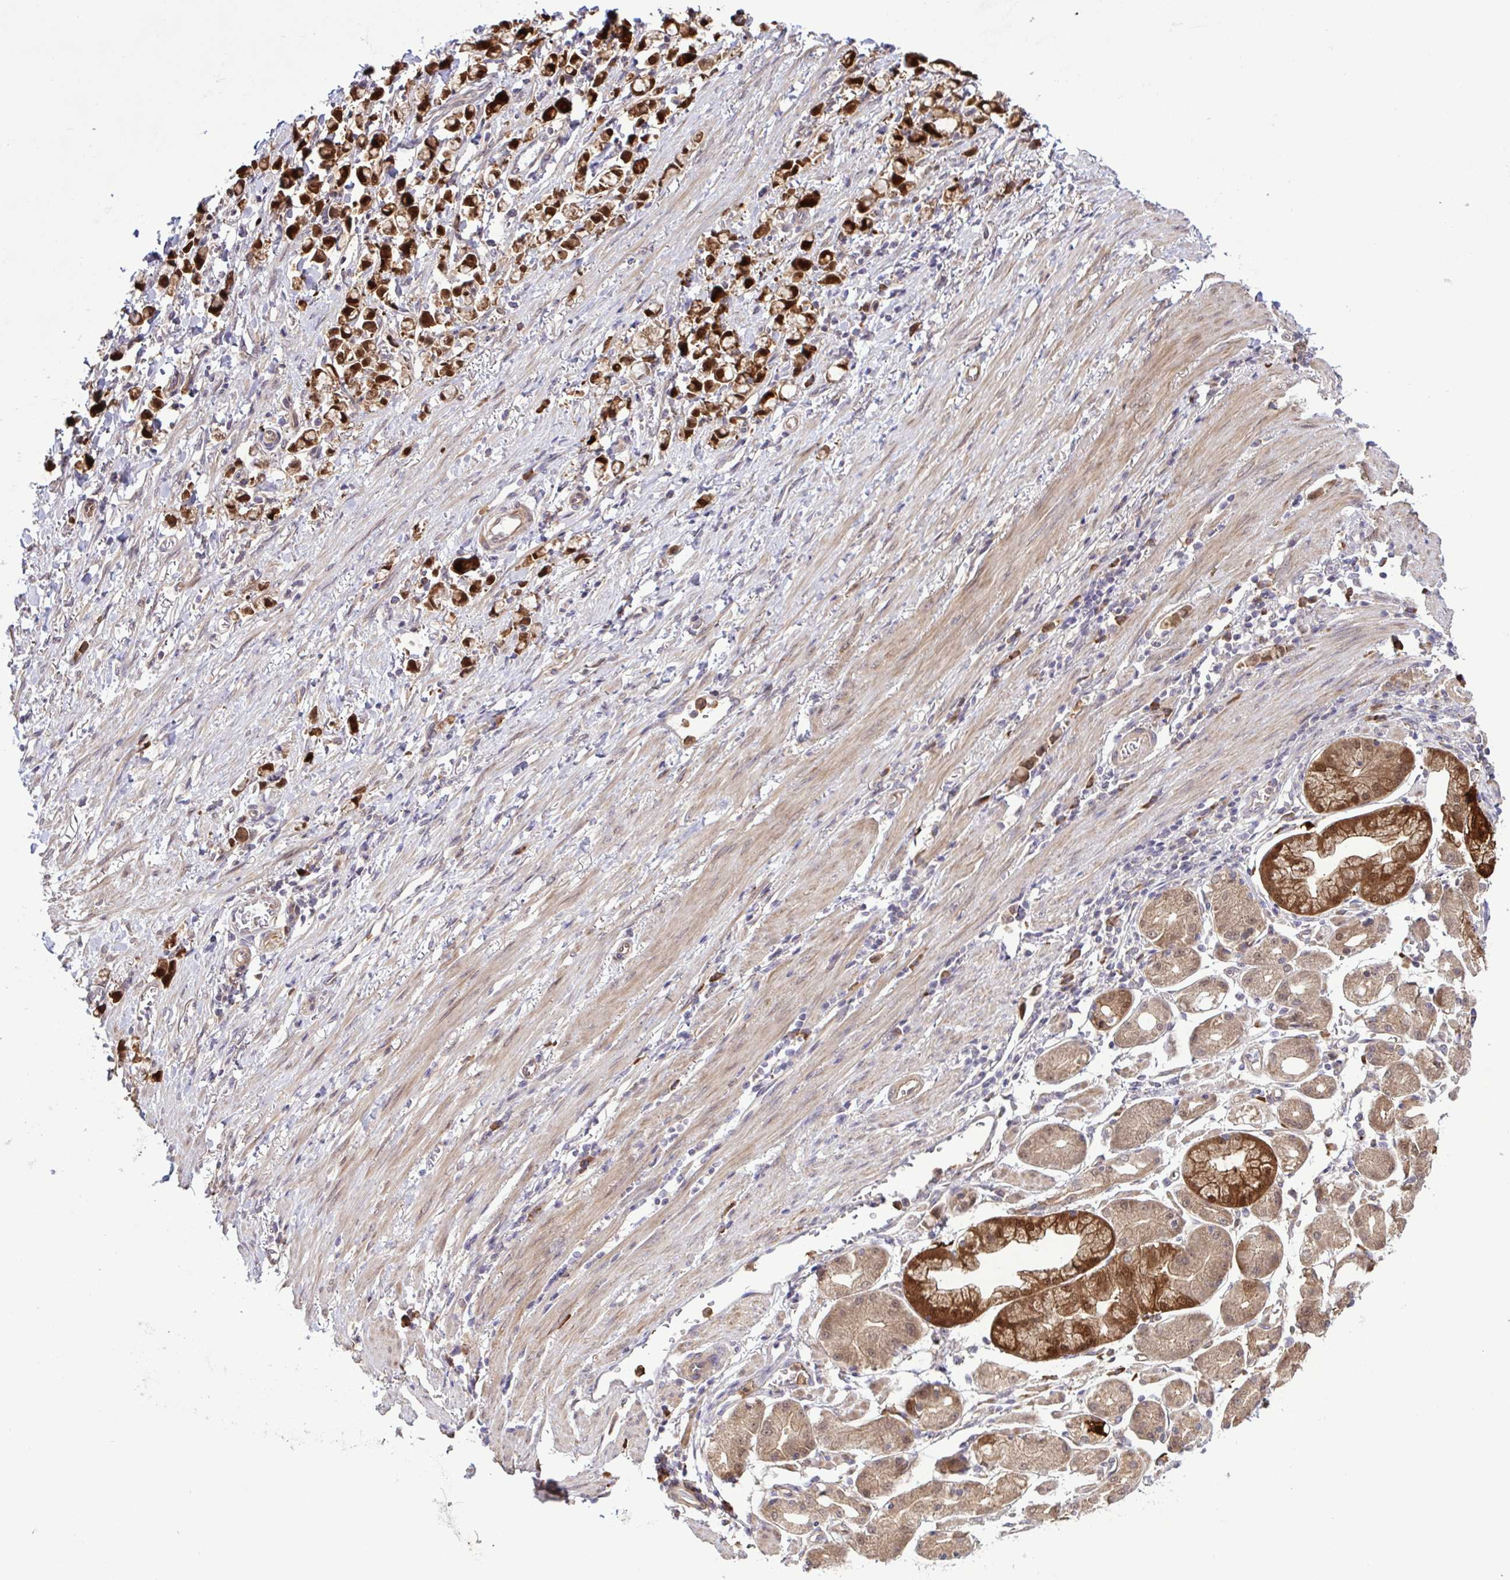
{"staining": {"intensity": "strong", "quantity": ">75%", "location": "cytoplasmic/membranous"}, "tissue": "stomach cancer", "cell_type": "Tumor cells", "image_type": "cancer", "snomed": [{"axis": "morphology", "description": "Adenocarcinoma, NOS"}, {"axis": "topography", "description": "Stomach"}], "caption": "Immunohistochemistry (IHC) image of human adenocarcinoma (stomach) stained for a protein (brown), which shows high levels of strong cytoplasmic/membranous positivity in approximately >75% of tumor cells.", "gene": "CMPK1", "patient": {"sex": "female", "age": 81}}